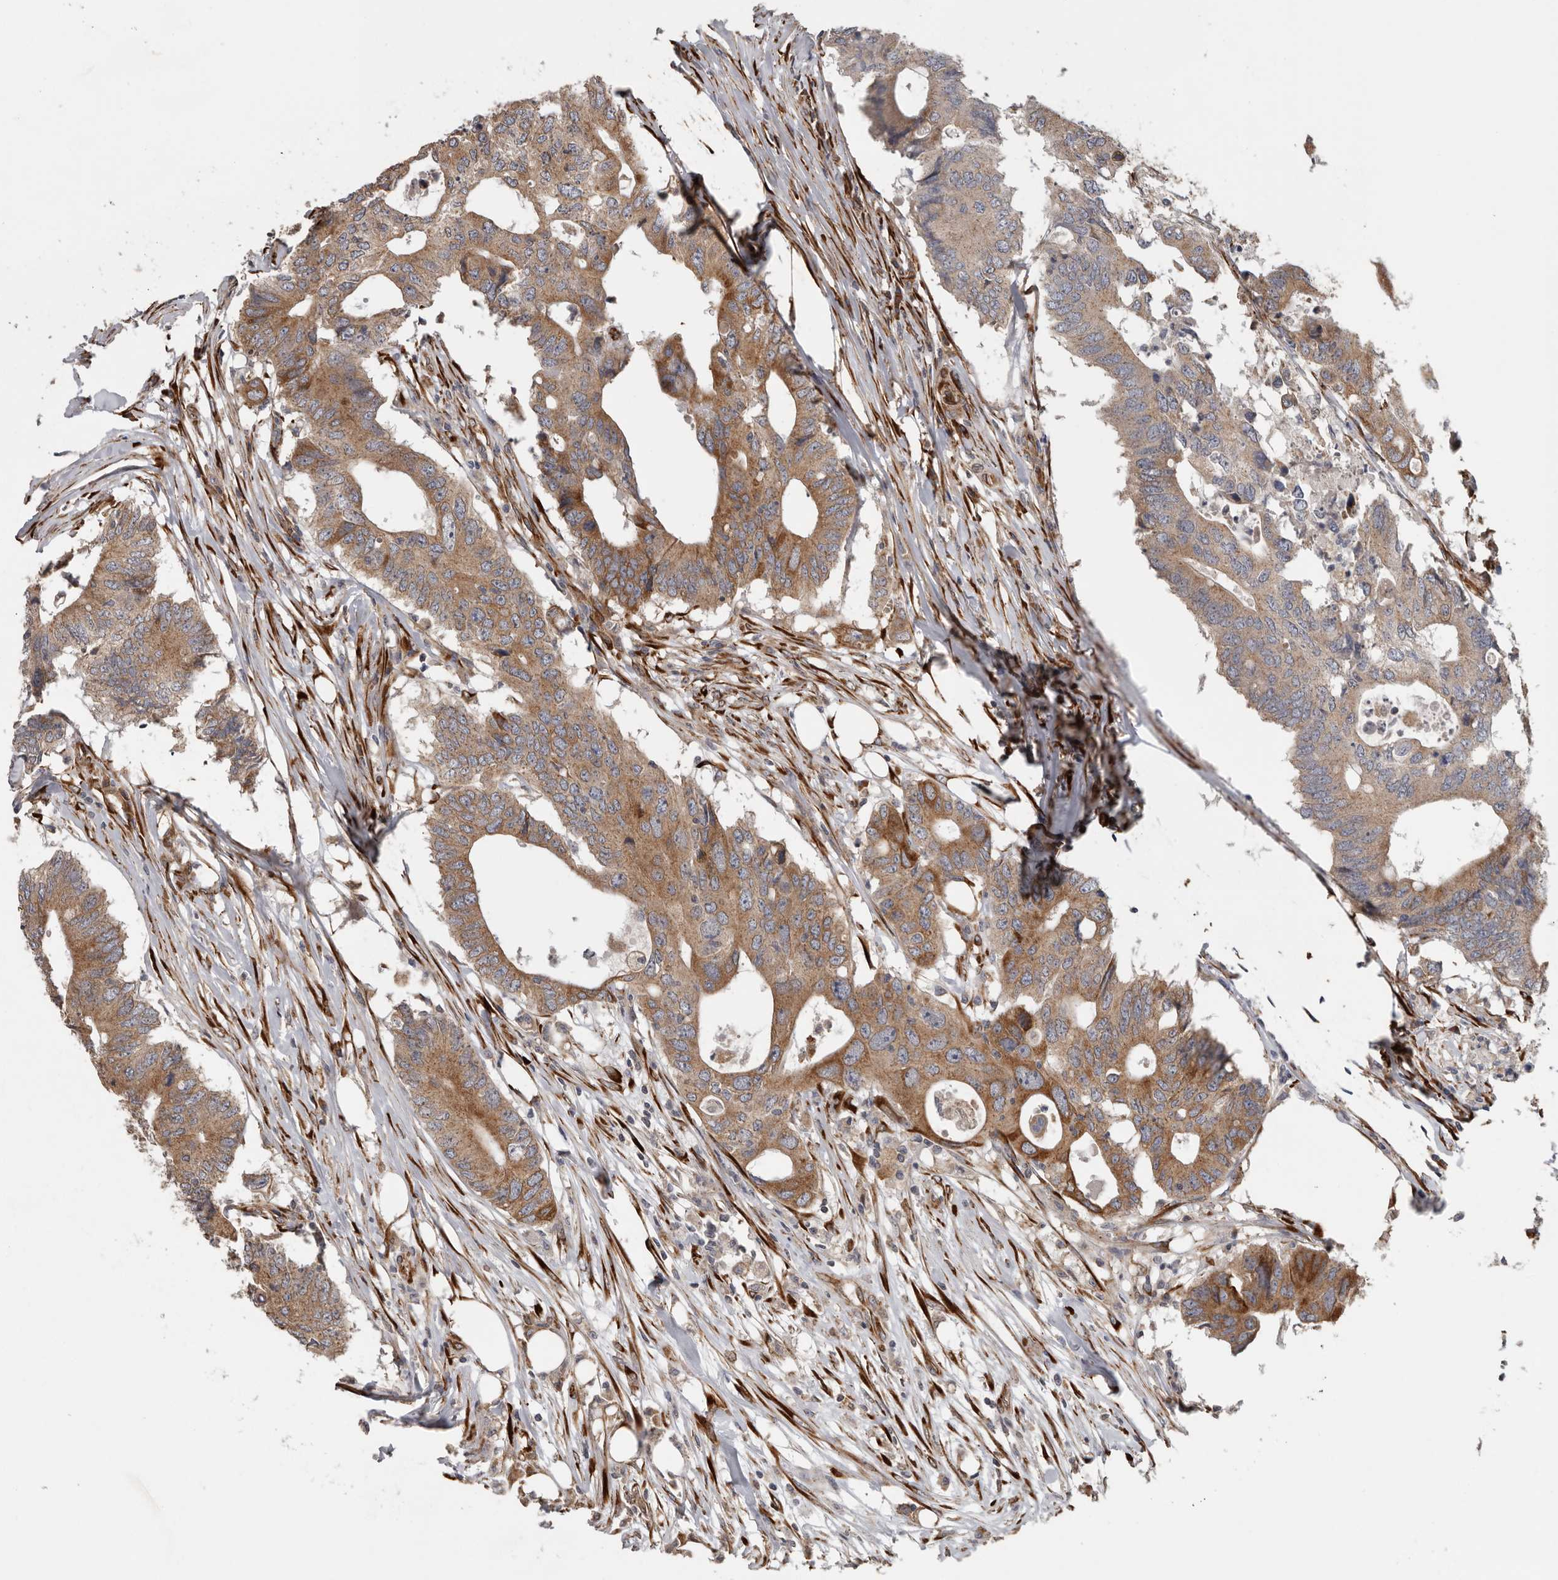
{"staining": {"intensity": "moderate", "quantity": ">75%", "location": "cytoplasmic/membranous"}, "tissue": "colorectal cancer", "cell_type": "Tumor cells", "image_type": "cancer", "snomed": [{"axis": "morphology", "description": "Adenocarcinoma, NOS"}, {"axis": "topography", "description": "Colon"}], "caption": "The immunohistochemical stain highlights moderate cytoplasmic/membranous staining in tumor cells of colorectal cancer tissue. (DAB (3,3'-diaminobenzidine) = brown stain, brightfield microscopy at high magnification).", "gene": "CEP350", "patient": {"sex": "male", "age": 71}}